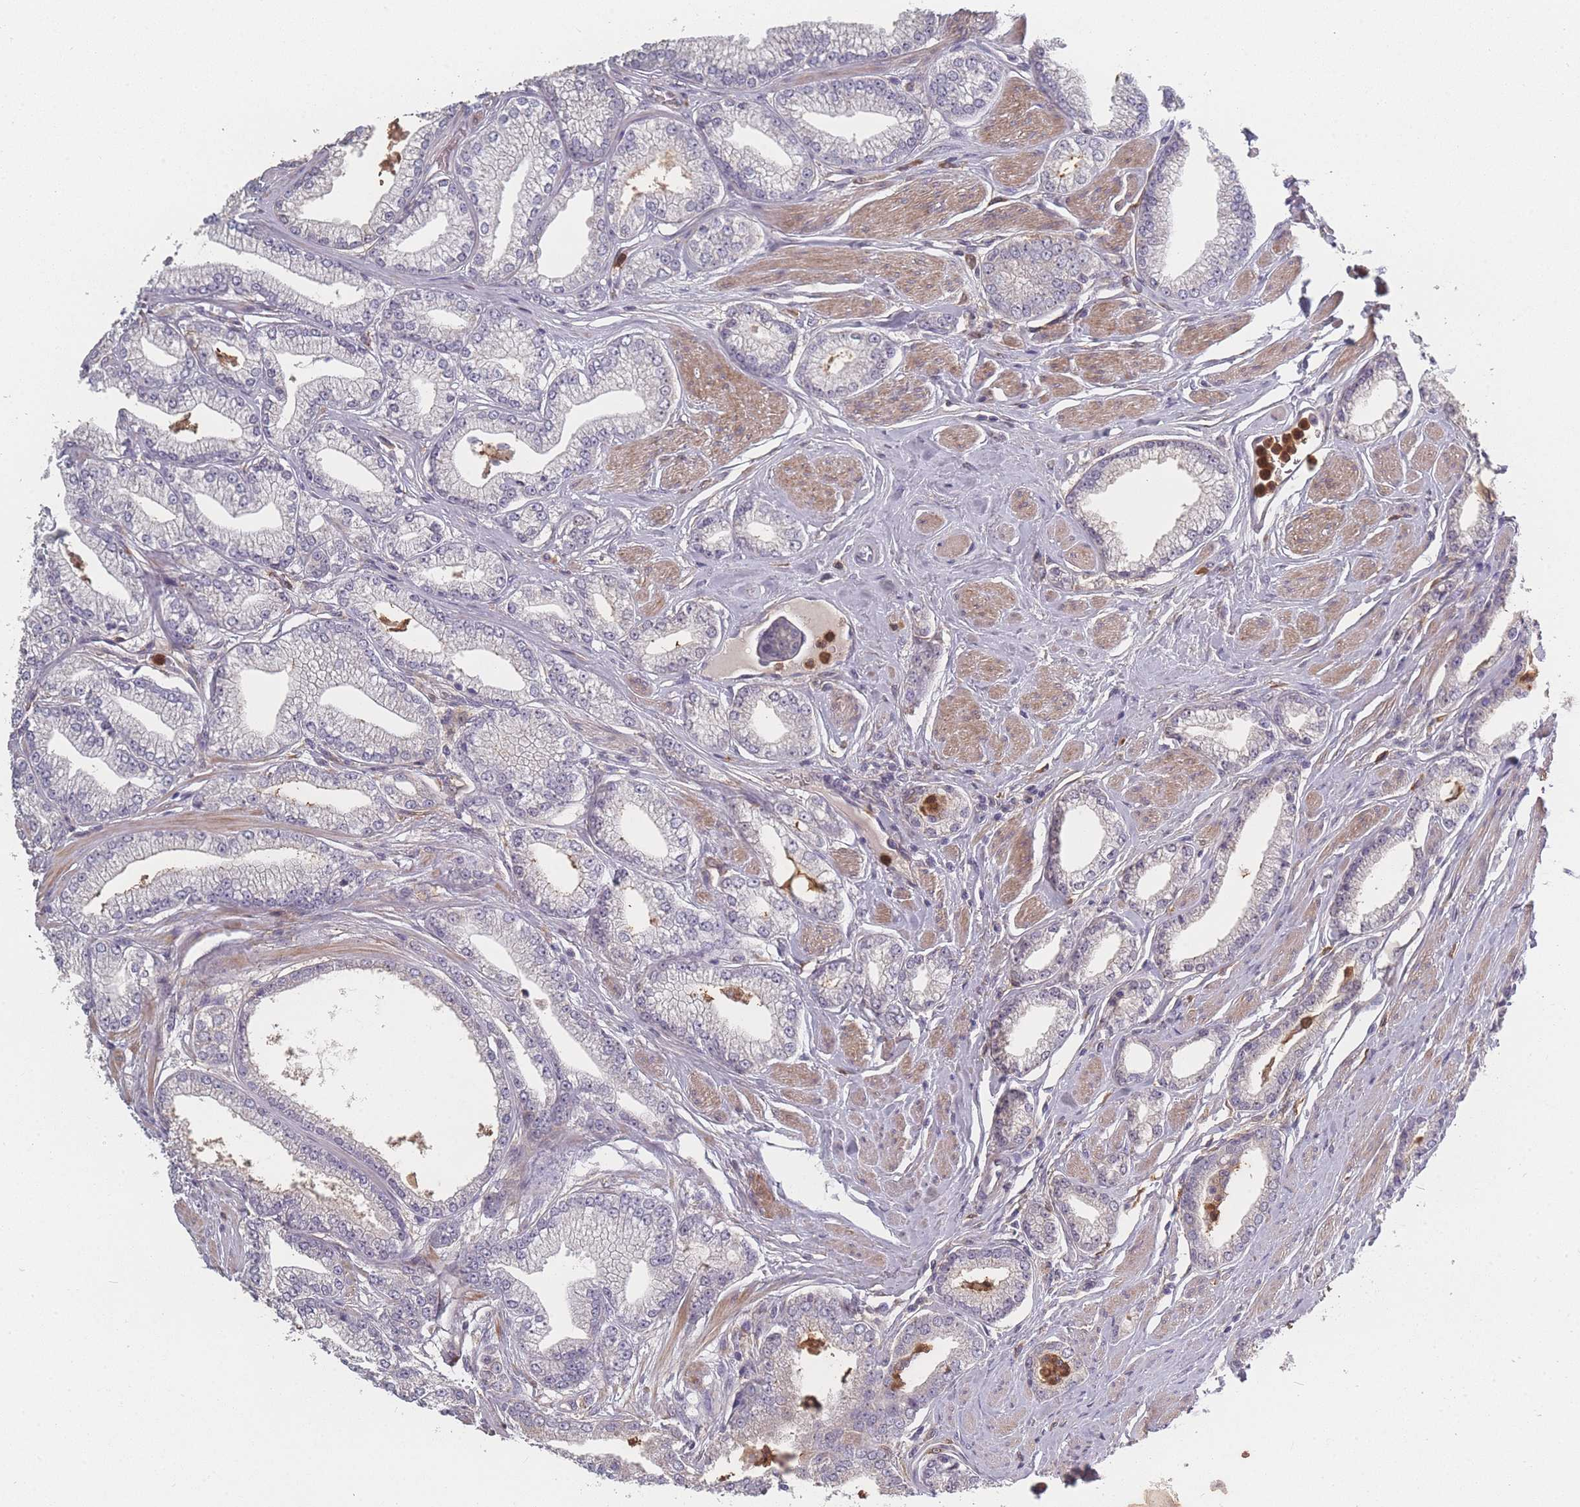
{"staining": {"intensity": "negative", "quantity": "none", "location": "none"}, "tissue": "prostate cancer", "cell_type": "Tumor cells", "image_type": "cancer", "snomed": [{"axis": "morphology", "description": "Adenocarcinoma, High grade"}, {"axis": "topography", "description": "Prostate"}], "caption": "This is a image of IHC staining of adenocarcinoma (high-grade) (prostate), which shows no positivity in tumor cells.", "gene": "BST1", "patient": {"sex": "male", "age": 67}}